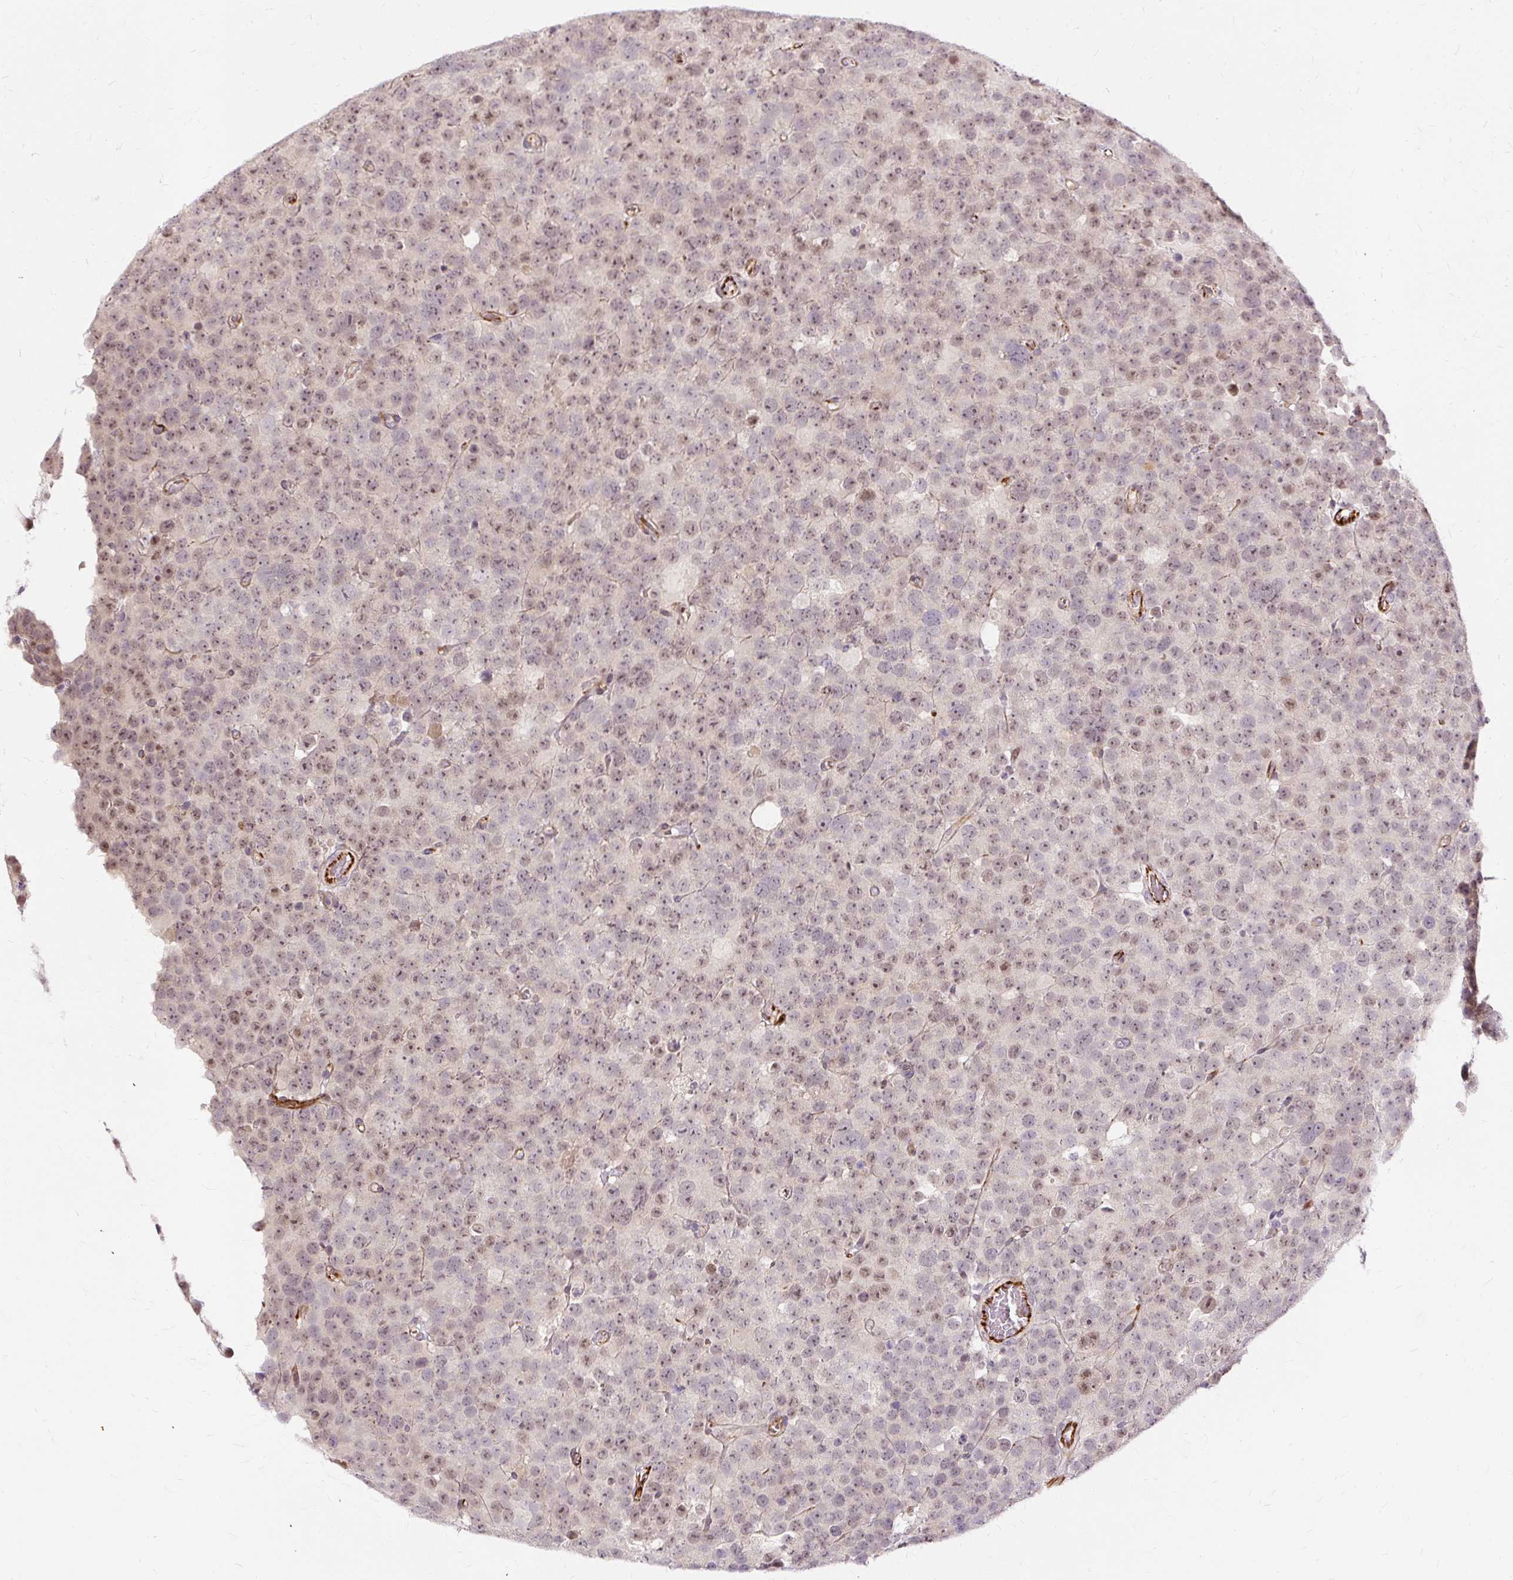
{"staining": {"intensity": "moderate", "quantity": ">75%", "location": "nuclear"}, "tissue": "testis cancer", "cell_type": "Tumor cells", "image_type": "cancer", "snomed": [{"axis": "morphology", "description": "Seminoma, NOS"}, {"axis": "topography", "description": "Testis"}], "caption": "The immunohistochemical stain shows moderate nuclear positivity in tumor cells of testis cancer tissue.", "gene": "MMACHC", "patient": {"sex": "male", "age": 71}}